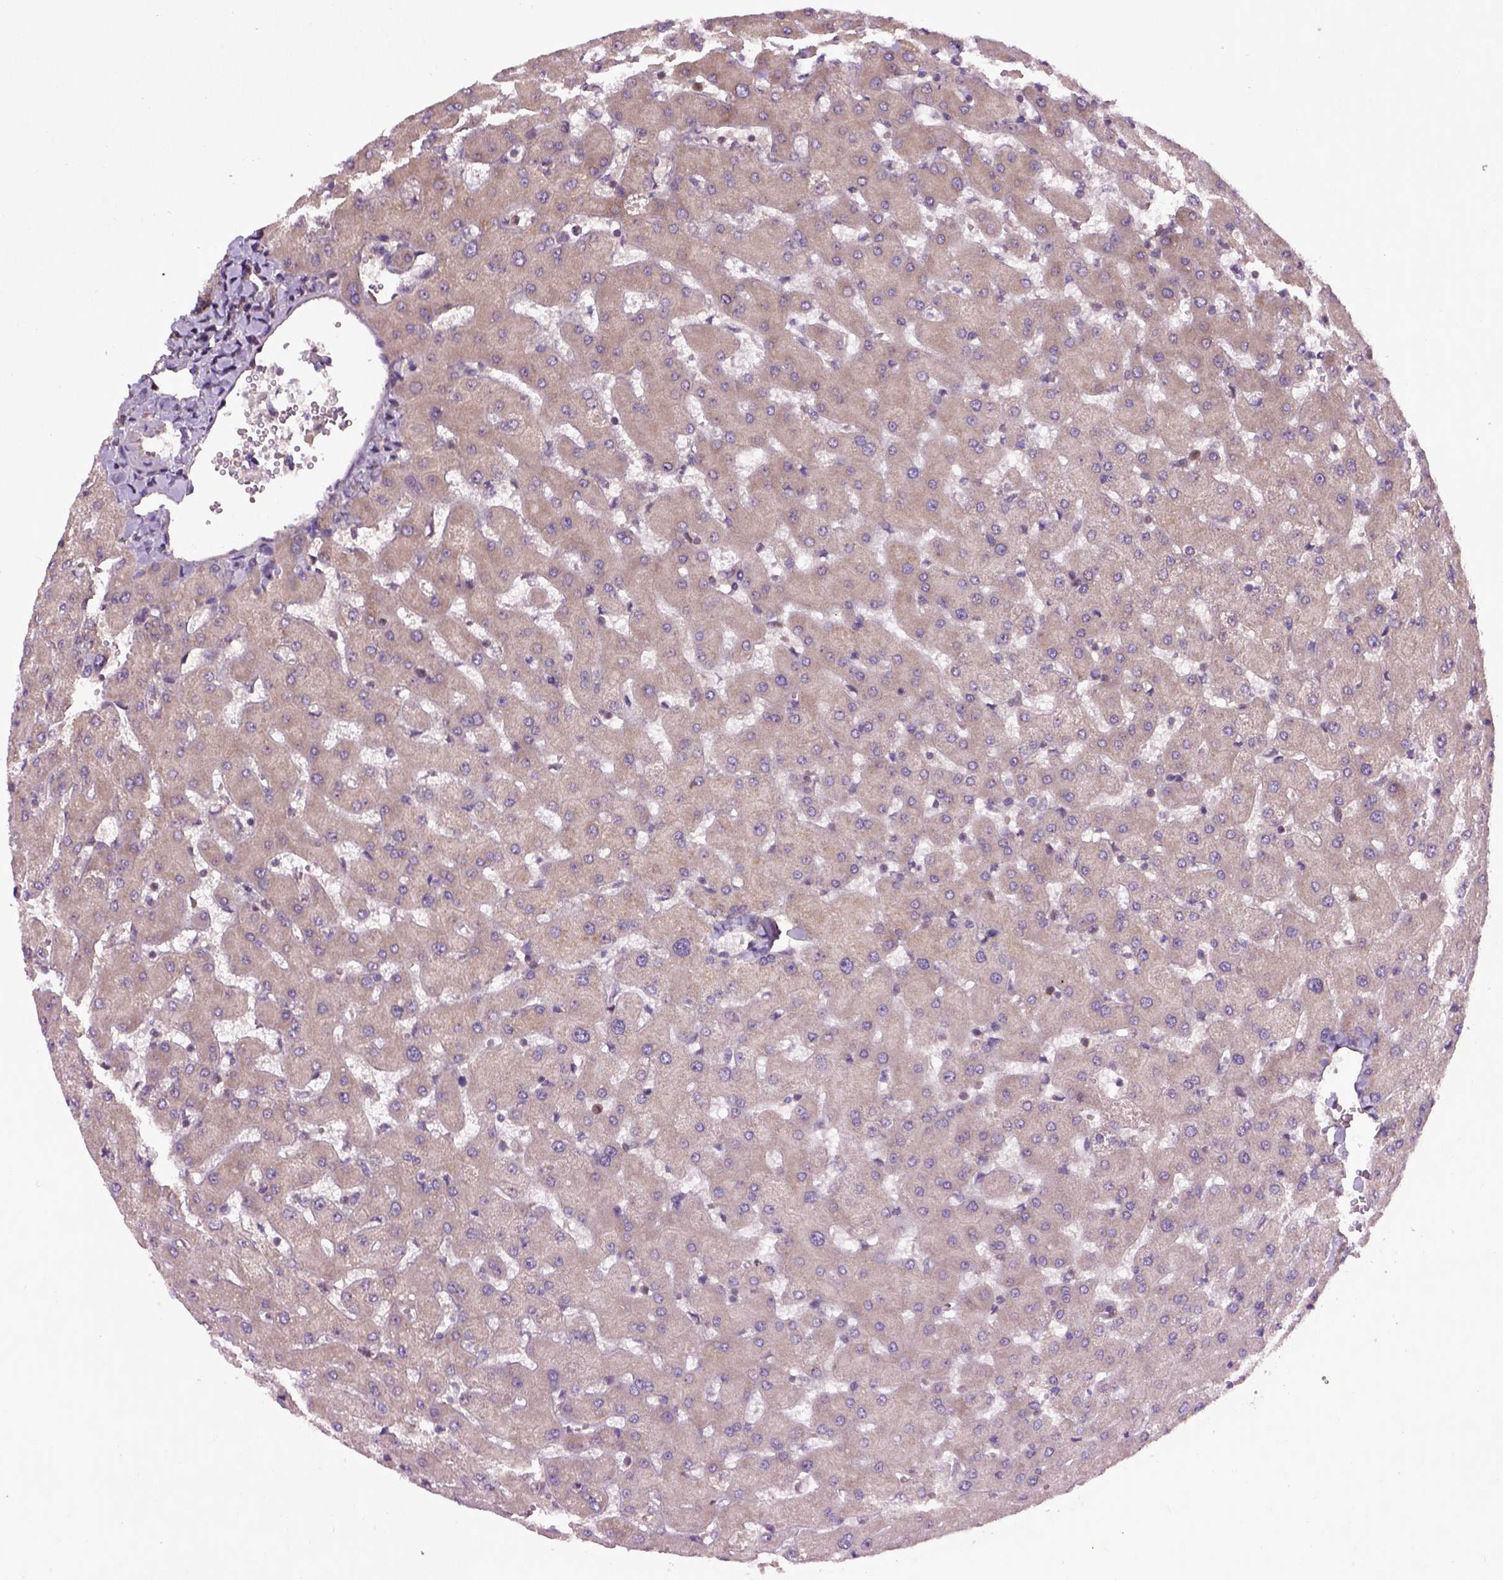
{"staining": {"intensity": "moderate", "quantity": "25%-75%", "location": "cytoplasmic/membranous"}, "tissue": "liver", "cell_type": "Cholangiocytes", "image_type": "normal", "snomed": [{"axis": "morphology", "description": "Normal tissue, NOS"}, {"axis": "topography", "description": "Liver"}], "caption": "Immunohistochemical staining of benign human liver reveals medium levels of moderate cytoplasmic/membranous expression in approximately 25%-75% of cholangiocytes. The protein is stained brown, and the nuclei are stained in blue (DAB (3,3'-diaminobenzidine) IHC with brightfield microscopy, high magnification).", "gene": "WDR48", "patient": {"sex": "female", "age": 63}}